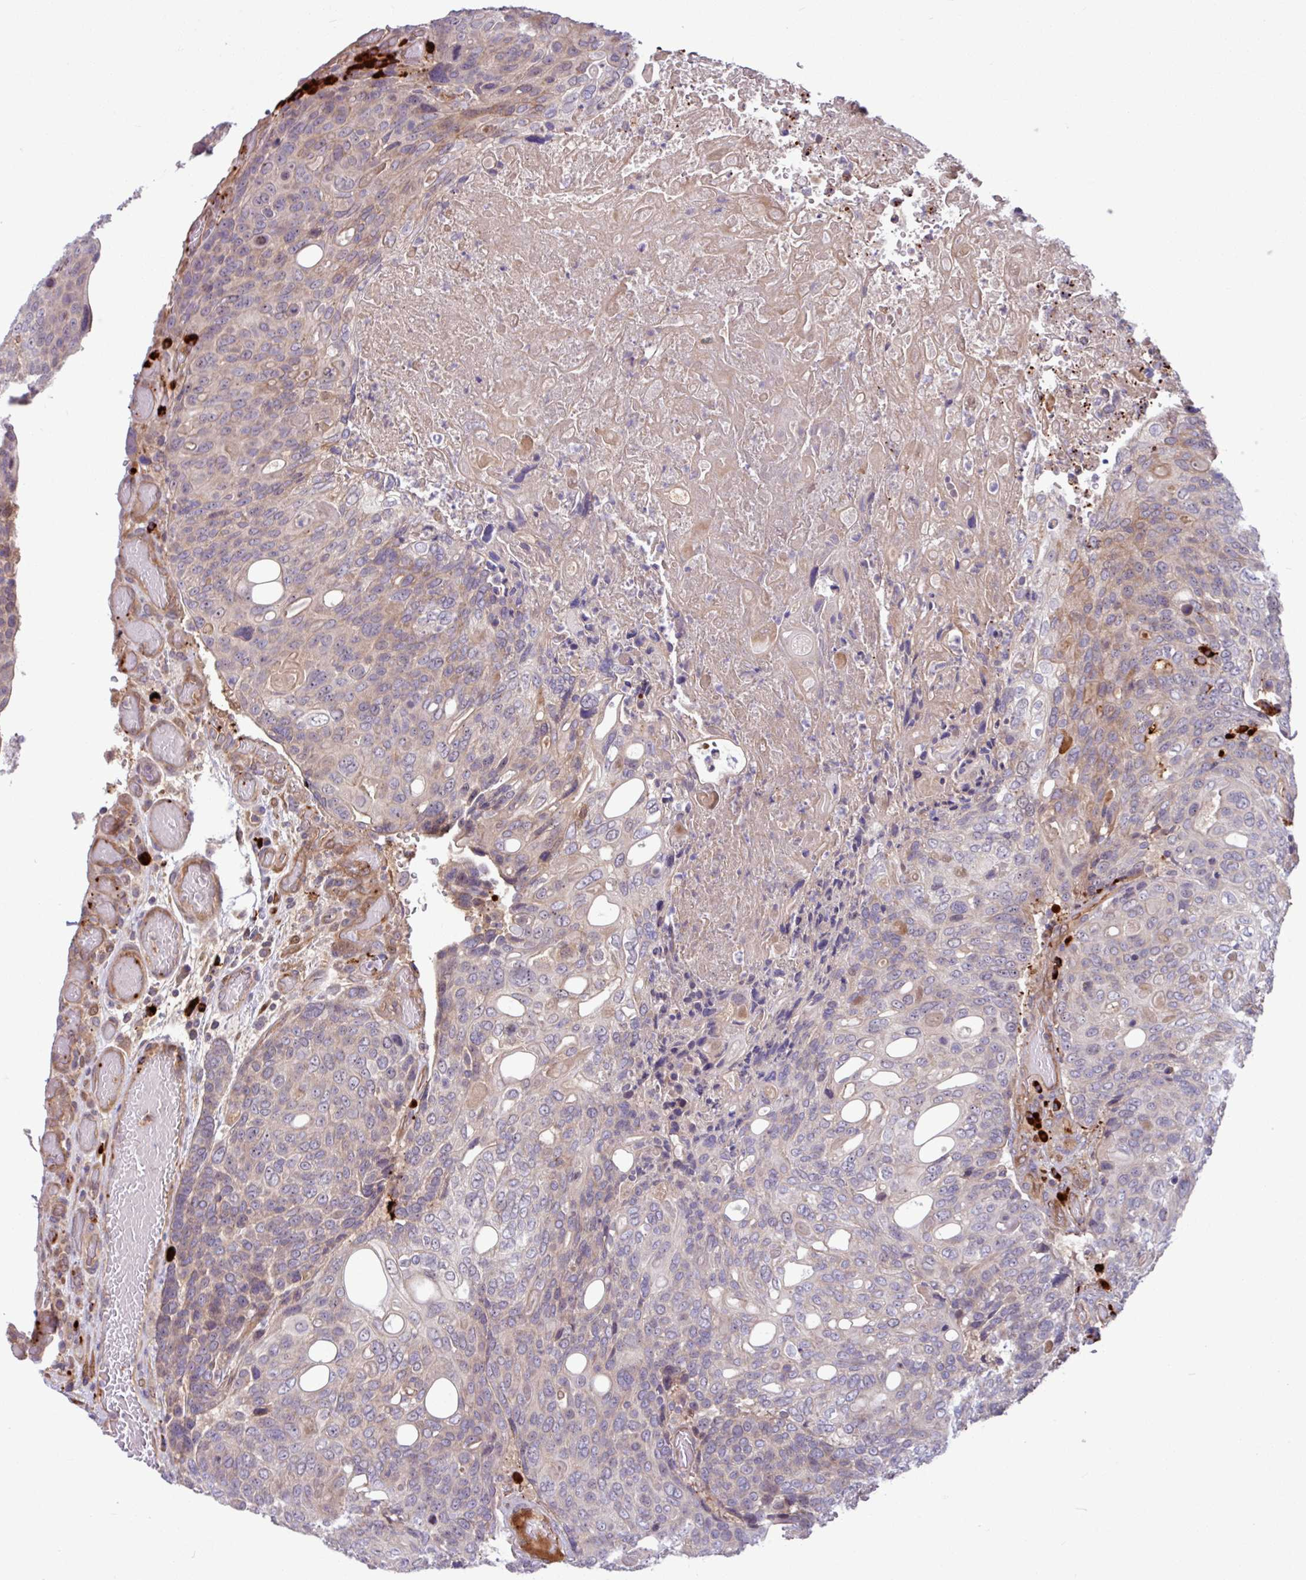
{"staining": {"intensity": "weak", "quantity": "25%-75%", "location": "cytoplasmic/membranous"}, "tissue": "urothelial cancer", "cell_type": "Tumor cells", "image_type": "cancer", "snomed": [{"axis": "morphology", "description": "Urothelial carcinoma, High grade"}, {"axis": "topography", "description": "Urinary bladder"}], "caption": "High-power microscopy captured an immunohistochemistry photomicrograph of high-grade urothelial carcinoma, revealing weak cytoplasmic/membranous staining in about 25%-75% of tumor cells.", "gene": "B4GALNT4", "patient": {"sex": "female", "age": 70}}